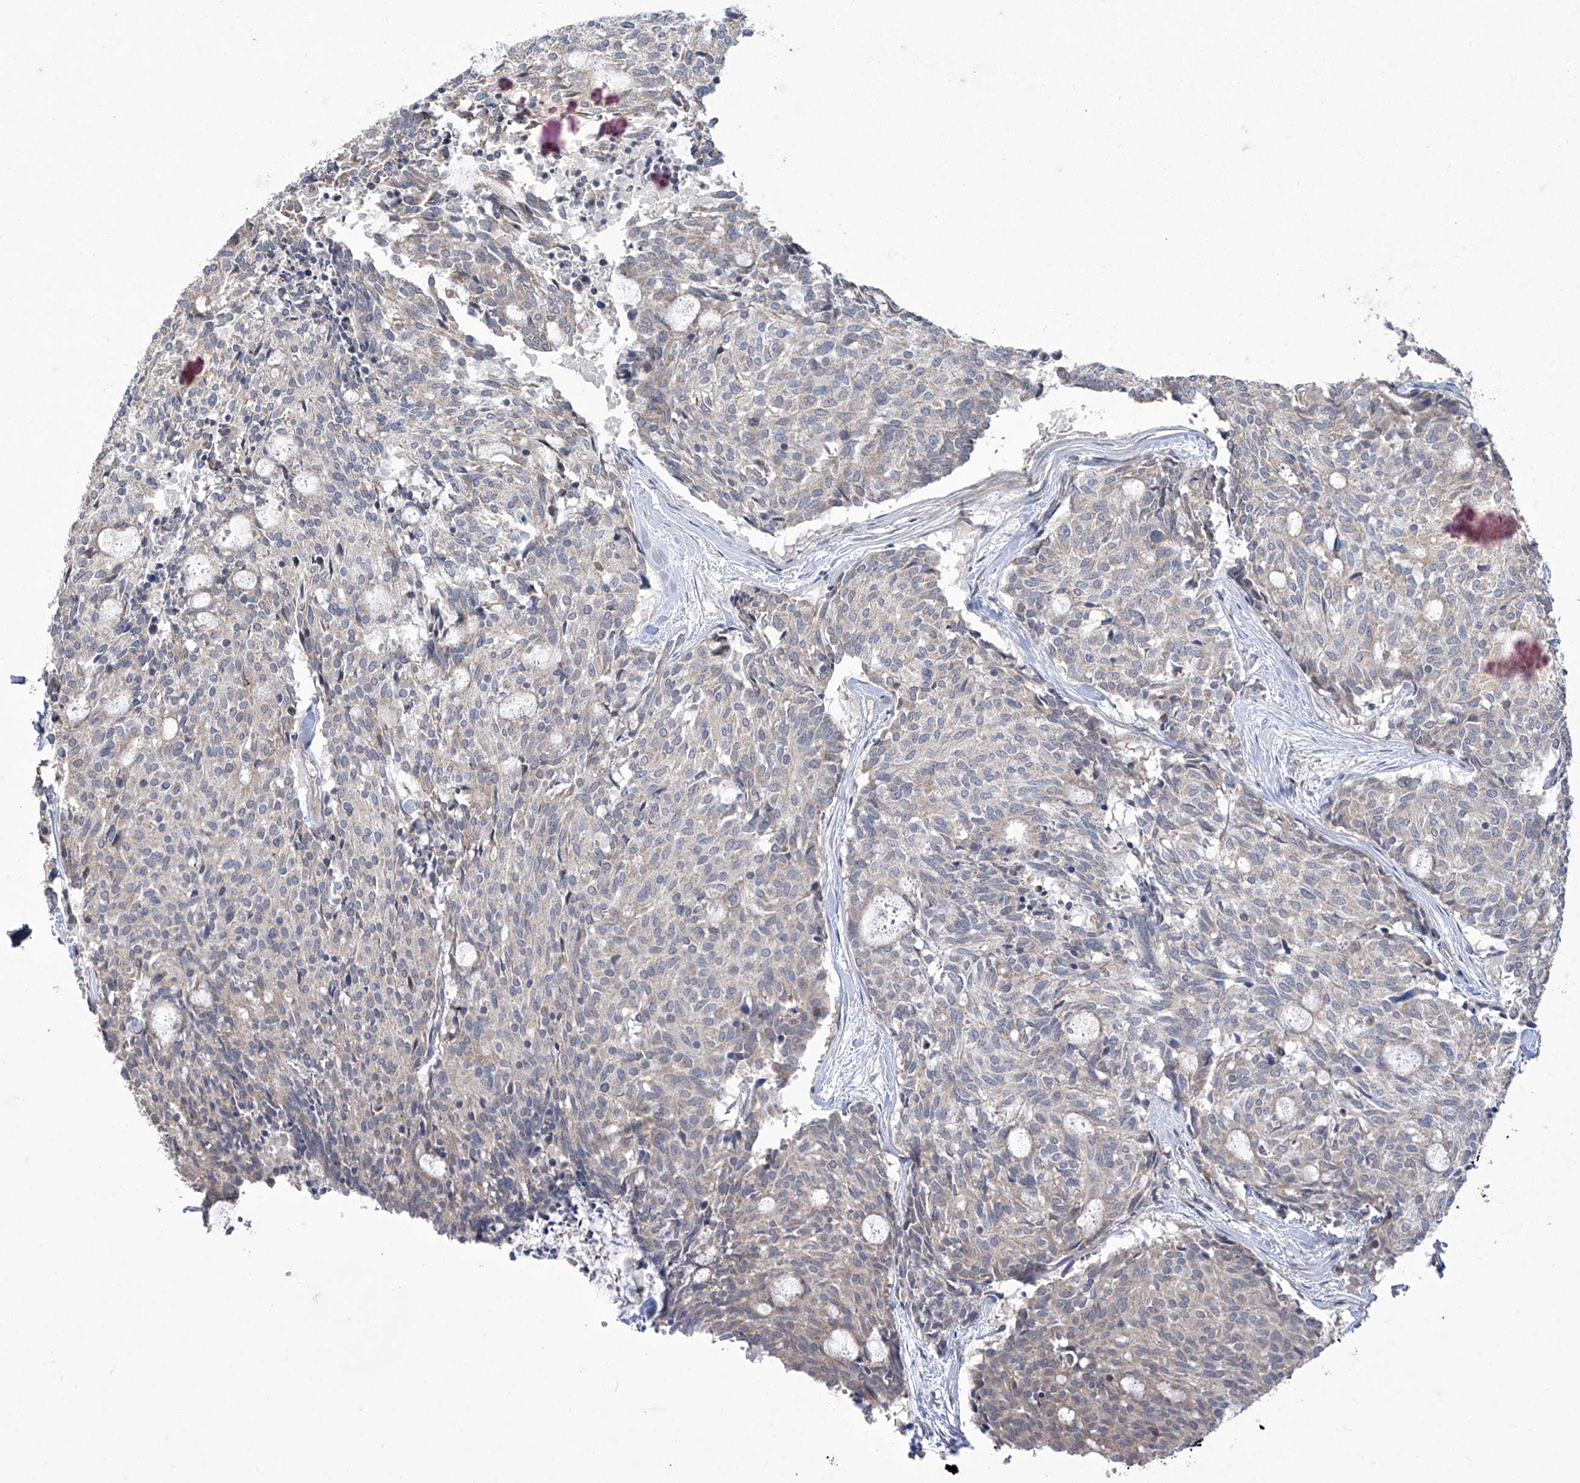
{"staining": {"intensity": "negative", "quantity": "none", "location": "none"}, "tissue": "carcinoid", "cell_type": "Tumor cells", "image_type": "cancer", "snomed": [{"axis": "morphology", "description": "Carcinoid, malignant, NOS"}, {"axis": "topography", "description": "Pancreas"}], "caption": "Immunohistochemistry (IHC) histopathology image of neoplastic tissue: carcinoid stained with DAB exhibits no significant protein staining in tumor cells.", "gene": "TRIM60", "patient": {"sex": "female", "age": 54}}